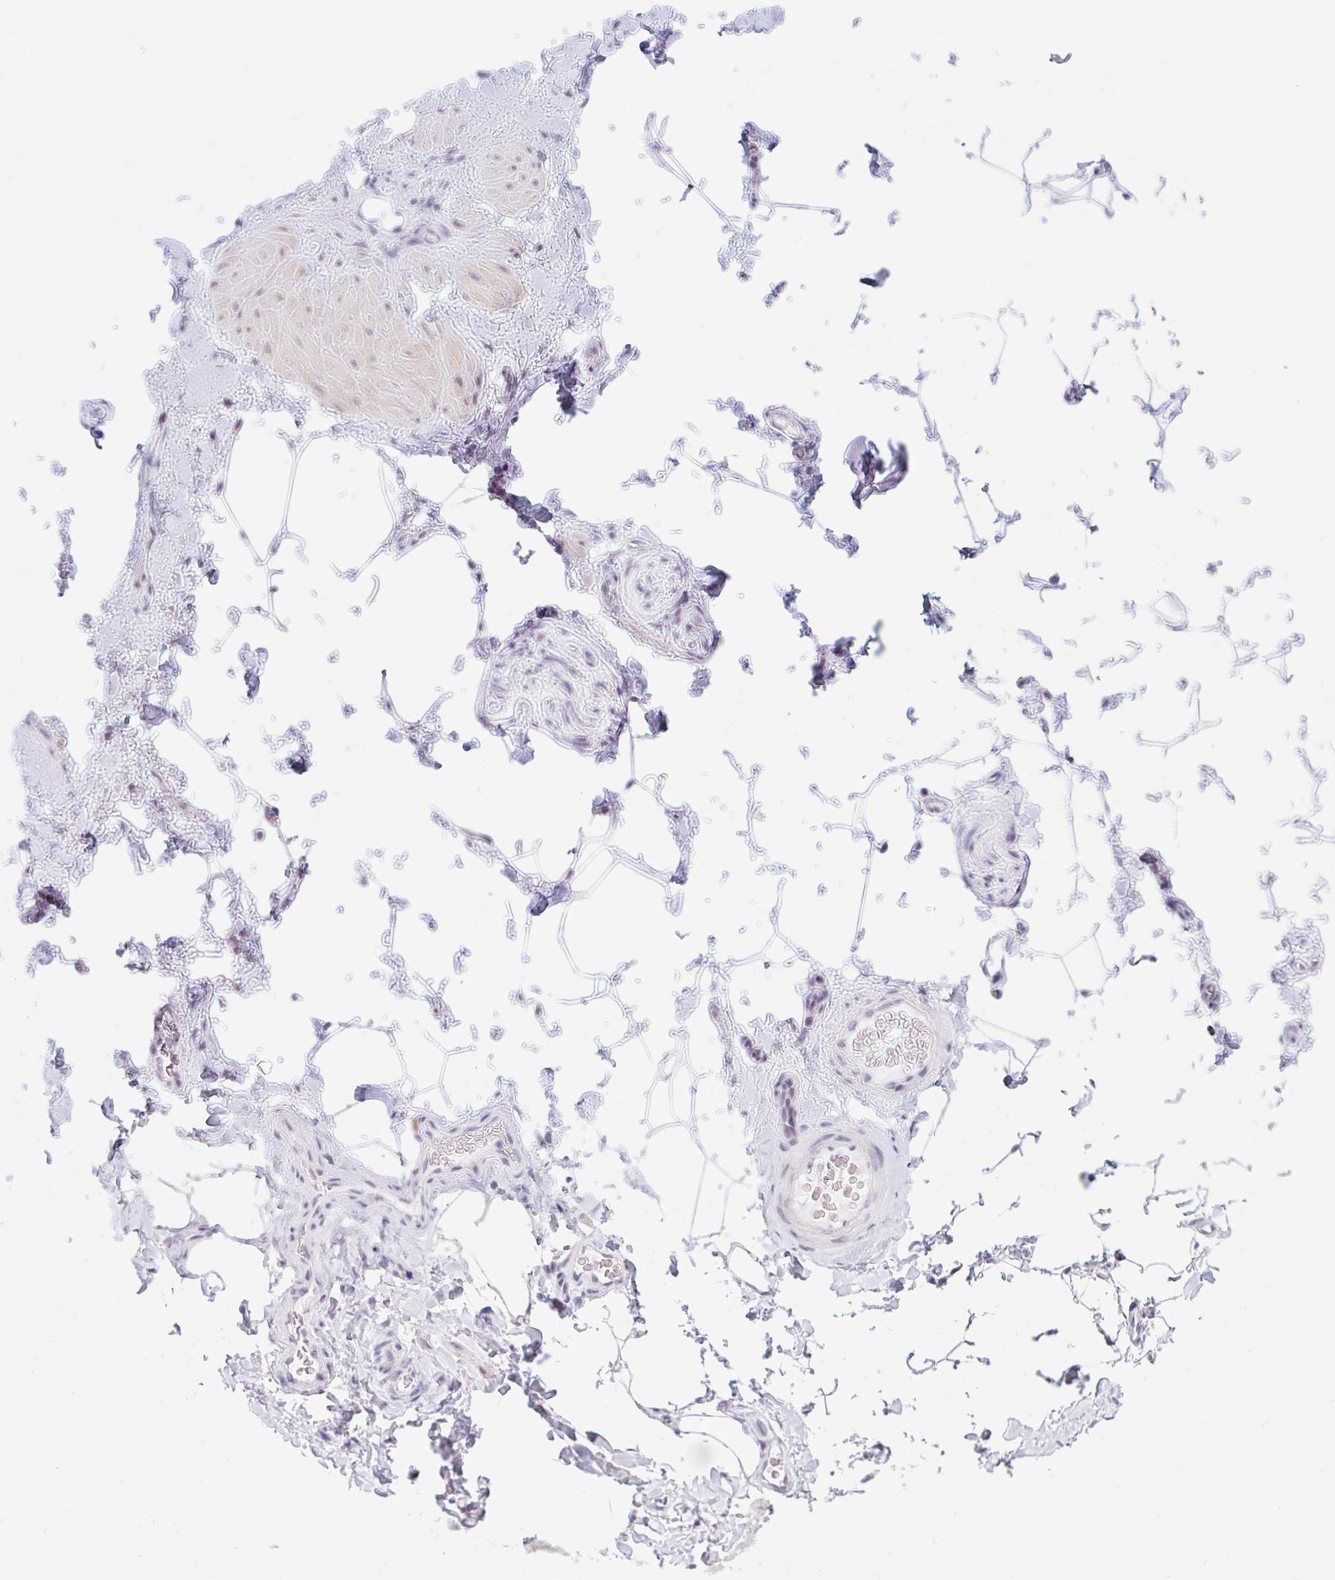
{"staining": {"intensity": "negative", "quantity": "none", "location": "none"}, "tissue": "adipose tissue", "cell_type": "Adipocytes", "image_type": "normal", "snomed": [{"axis": "morphology", "description": "Normal tissue, NOS"}, {"axis": "topography", "description": "Vascular tissue"}, {"axis": "topography", "description": "Peripheral nerve tissue"}], "caption": "This is an immunohistochemistry (IHC) histopathology image of unremarkable adipose tissue. There is no expression in adipocytes.", "gene": "SRSF10", "patient": {"sex": "male", "age": 41}}